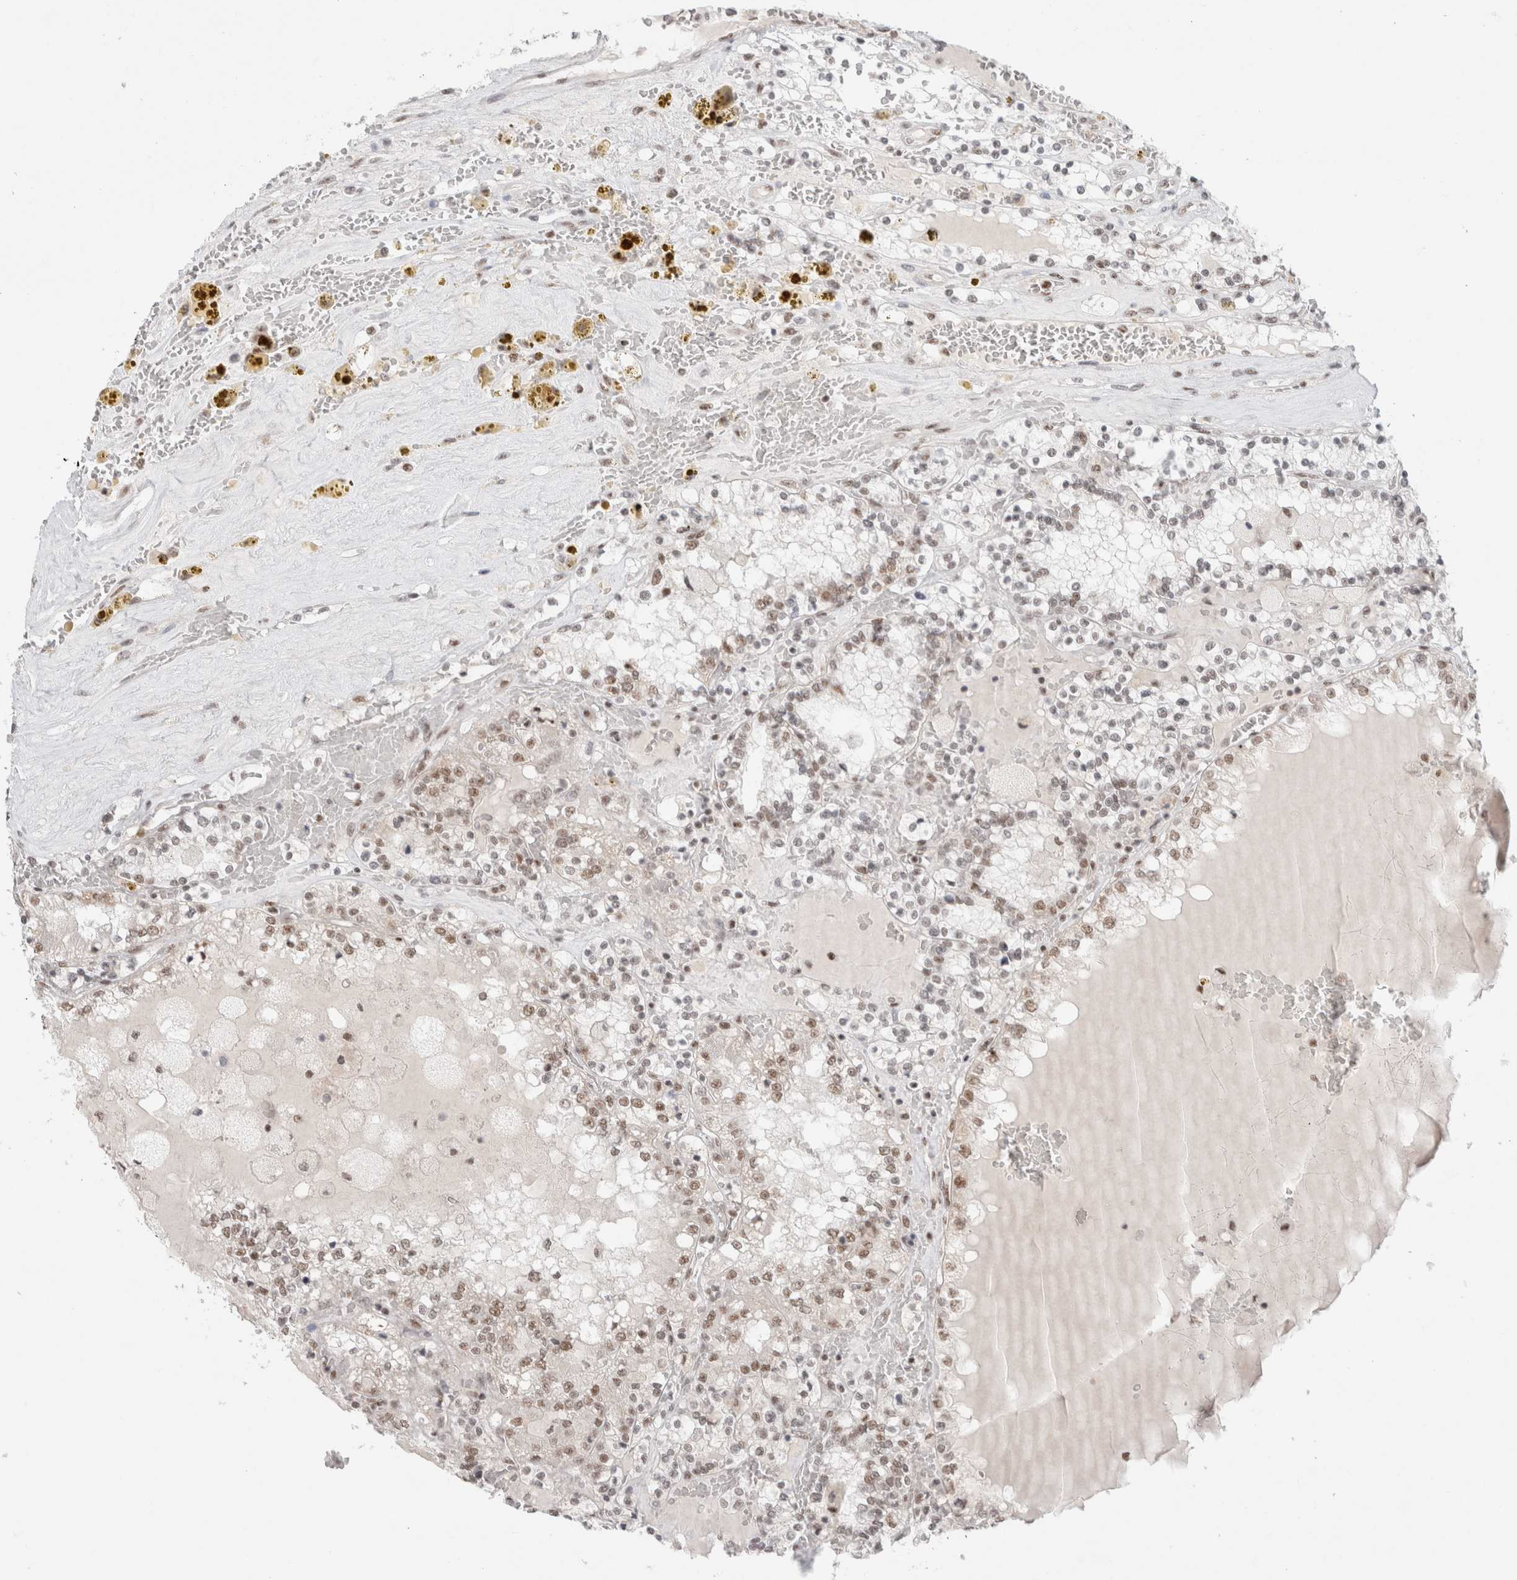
{"staining": {"intensity": "moderate", "quantity": ">75%", "location": "nuclear"}, "tissue": "renal cancer", "cell_type": "Tumor cells", "image_type": "cancer", "snomed": [{"axis": "morphology", "description": "Adenocarcinoma, NOS"}, {"axis": "topography", "description": "Kidney"}], "caption": "Moderate nuclear staining for a protein is identified in about >75% of tumor cells of renal cancer using immunohistochemistry (IHC).", "gene": "TRMT12", "patient": {"sex": "female", "age": 56}}